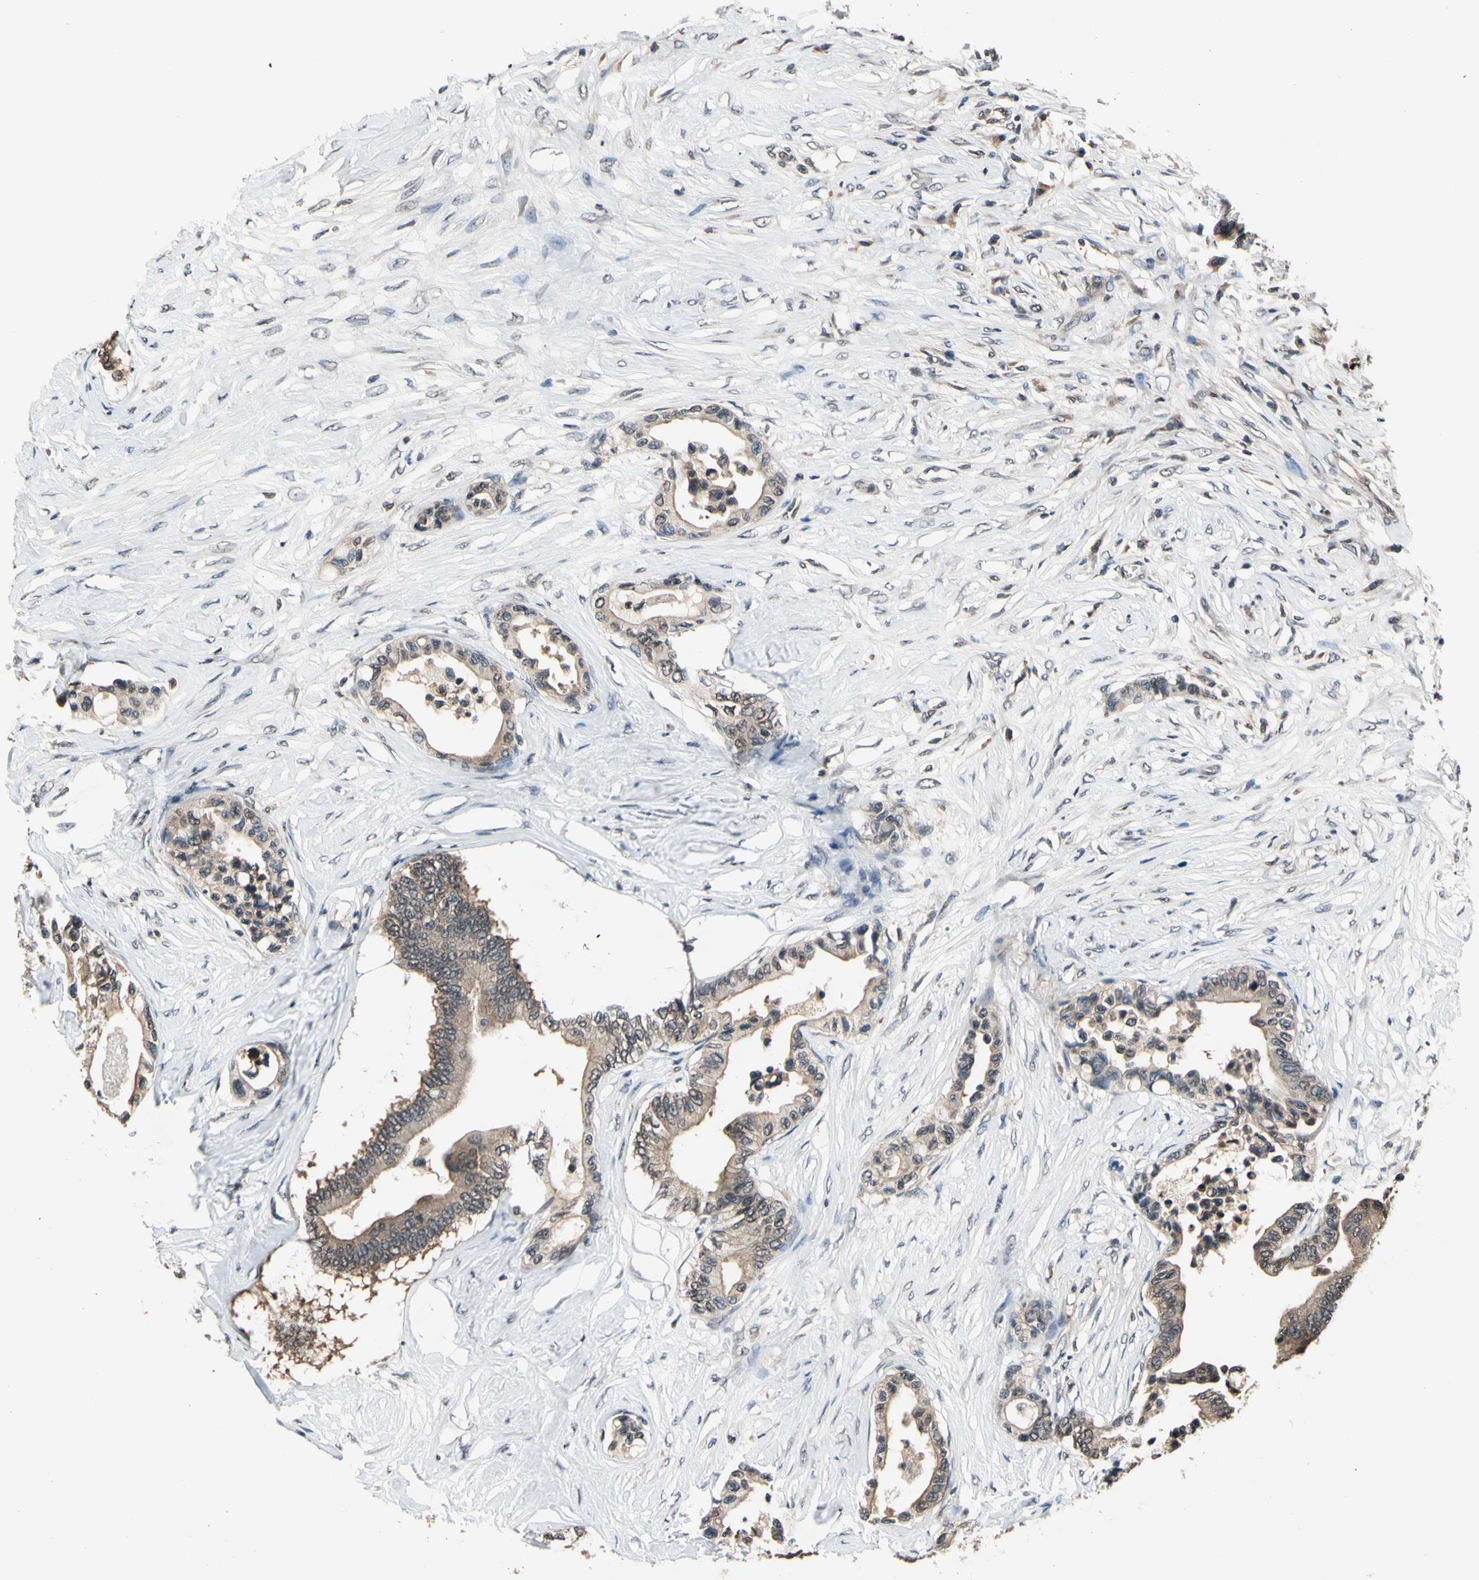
{"staining": {"intensity": "moderate", "quantity": ">75%", "location": "cytoplasmic/membranous"}, "tissue": "colorectal cancer", "cell_type": "Tumor cells", "image_type": "cancer", "snomed": [{"axis": "morphology", "description": "Normal tissue, NOS"}, {"axis": "morphology", "description": "Adenocarcinoma, NOS"}, {"axis": "topography", "description": "Colon"}], "caption": "Brown immunohistochemical staining in human colorectal cancer (adenocarcinoma) shows moderate cytoplasmic/membranous staining in approximately >75% of tumor cells.", "gene": "GCLC", "patient": {"sex": "male", "age": 82}}